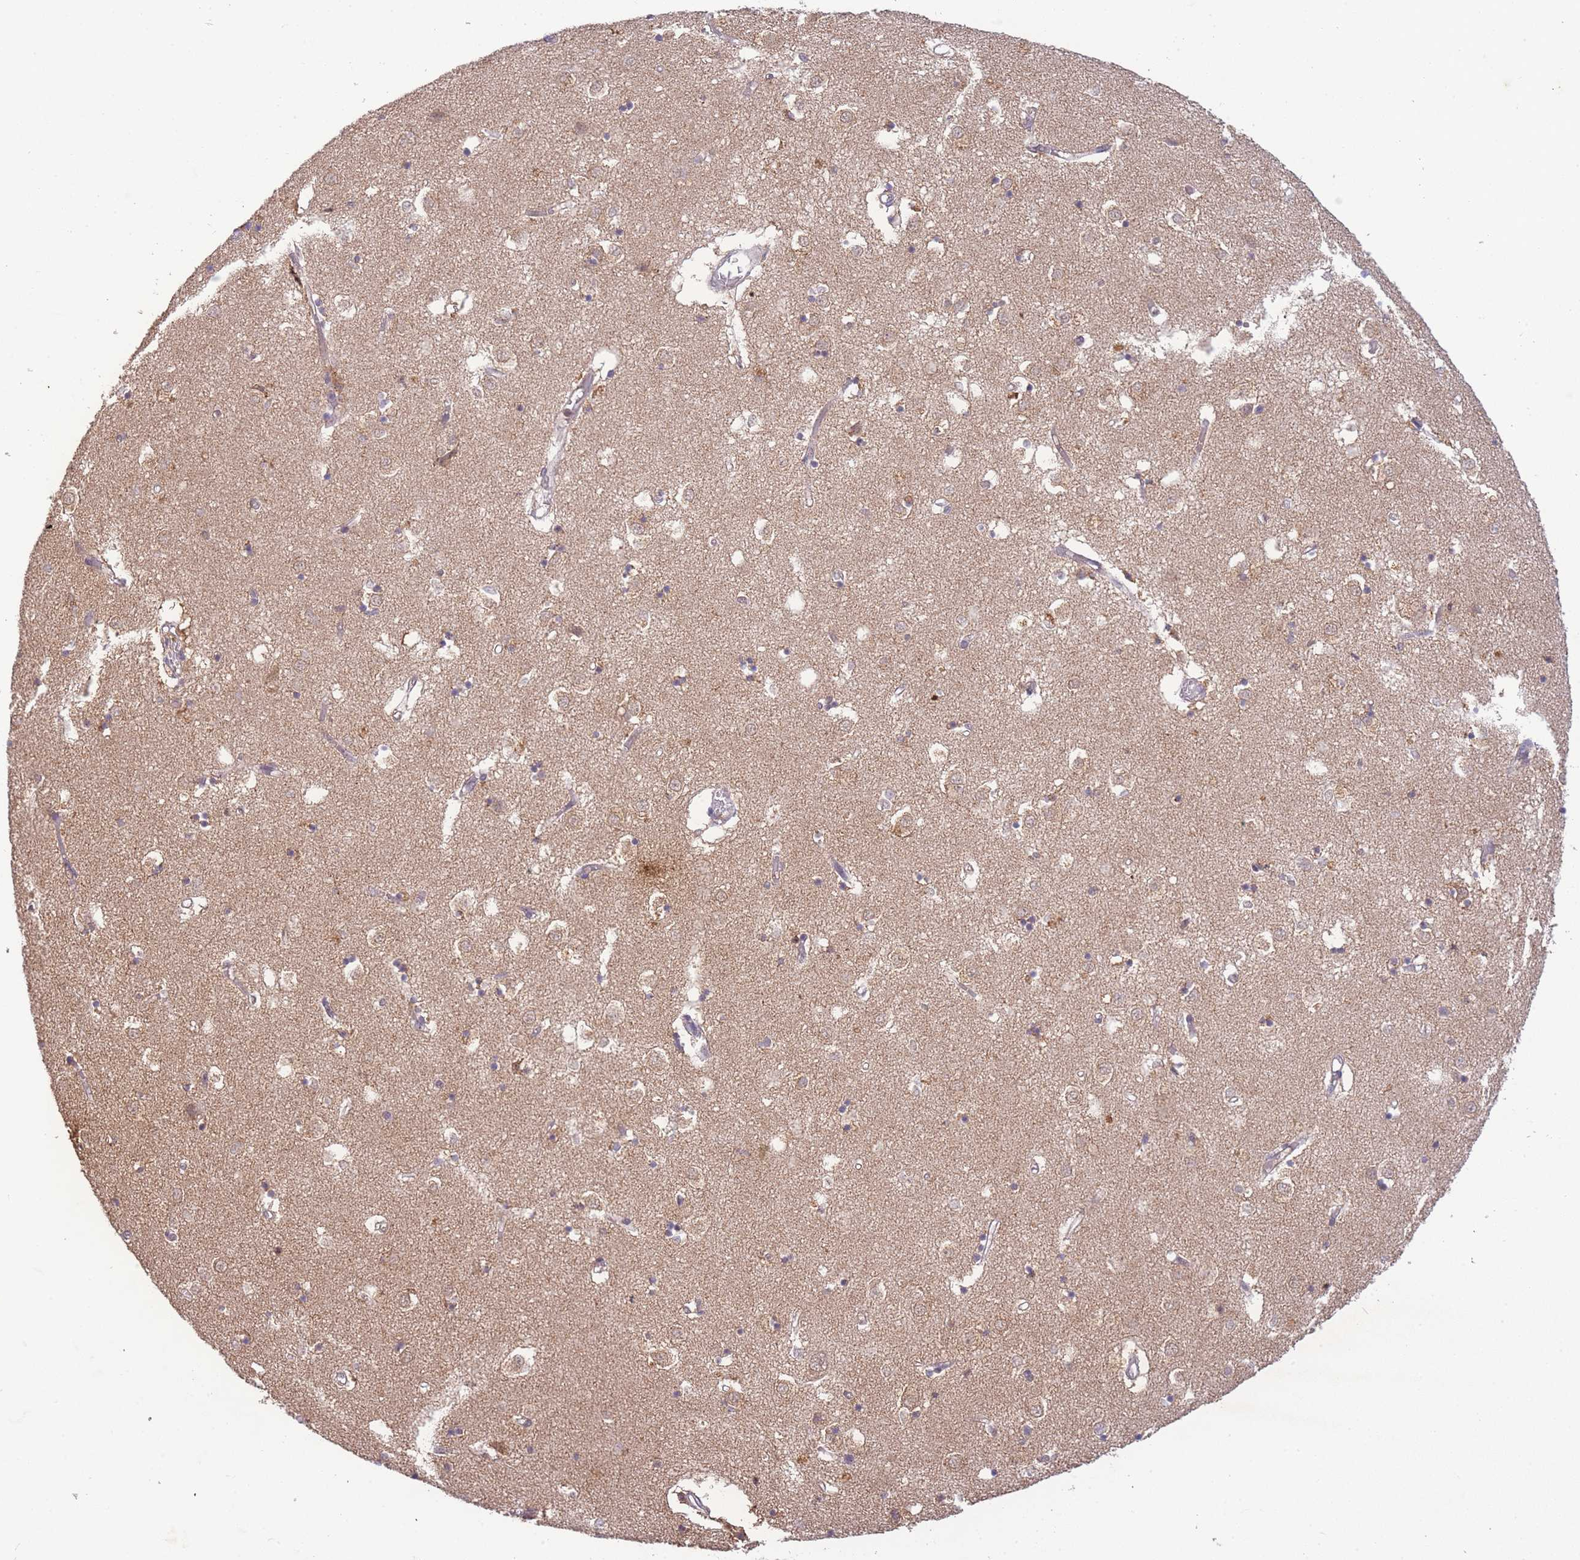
{"staining": {"intensity": "negative", "quantity": "none", "location": "none"}, "tissue": "caudate", "cell_type": "Glial cells", "image_type": "normal", "snomed": [{"axis": "morphology", "description": "Normal tissue, NOS"}, {"axis": "topography", "description": "Lateral ventricle wall"}], "caption": "DAB (3,3'-diaminobenzidine) immunohistochemical staining of normal caudate exhibits no significant staining in glial cells.", "gene": "RNF144B", "patient": {"sex": "male", "age": 70}}